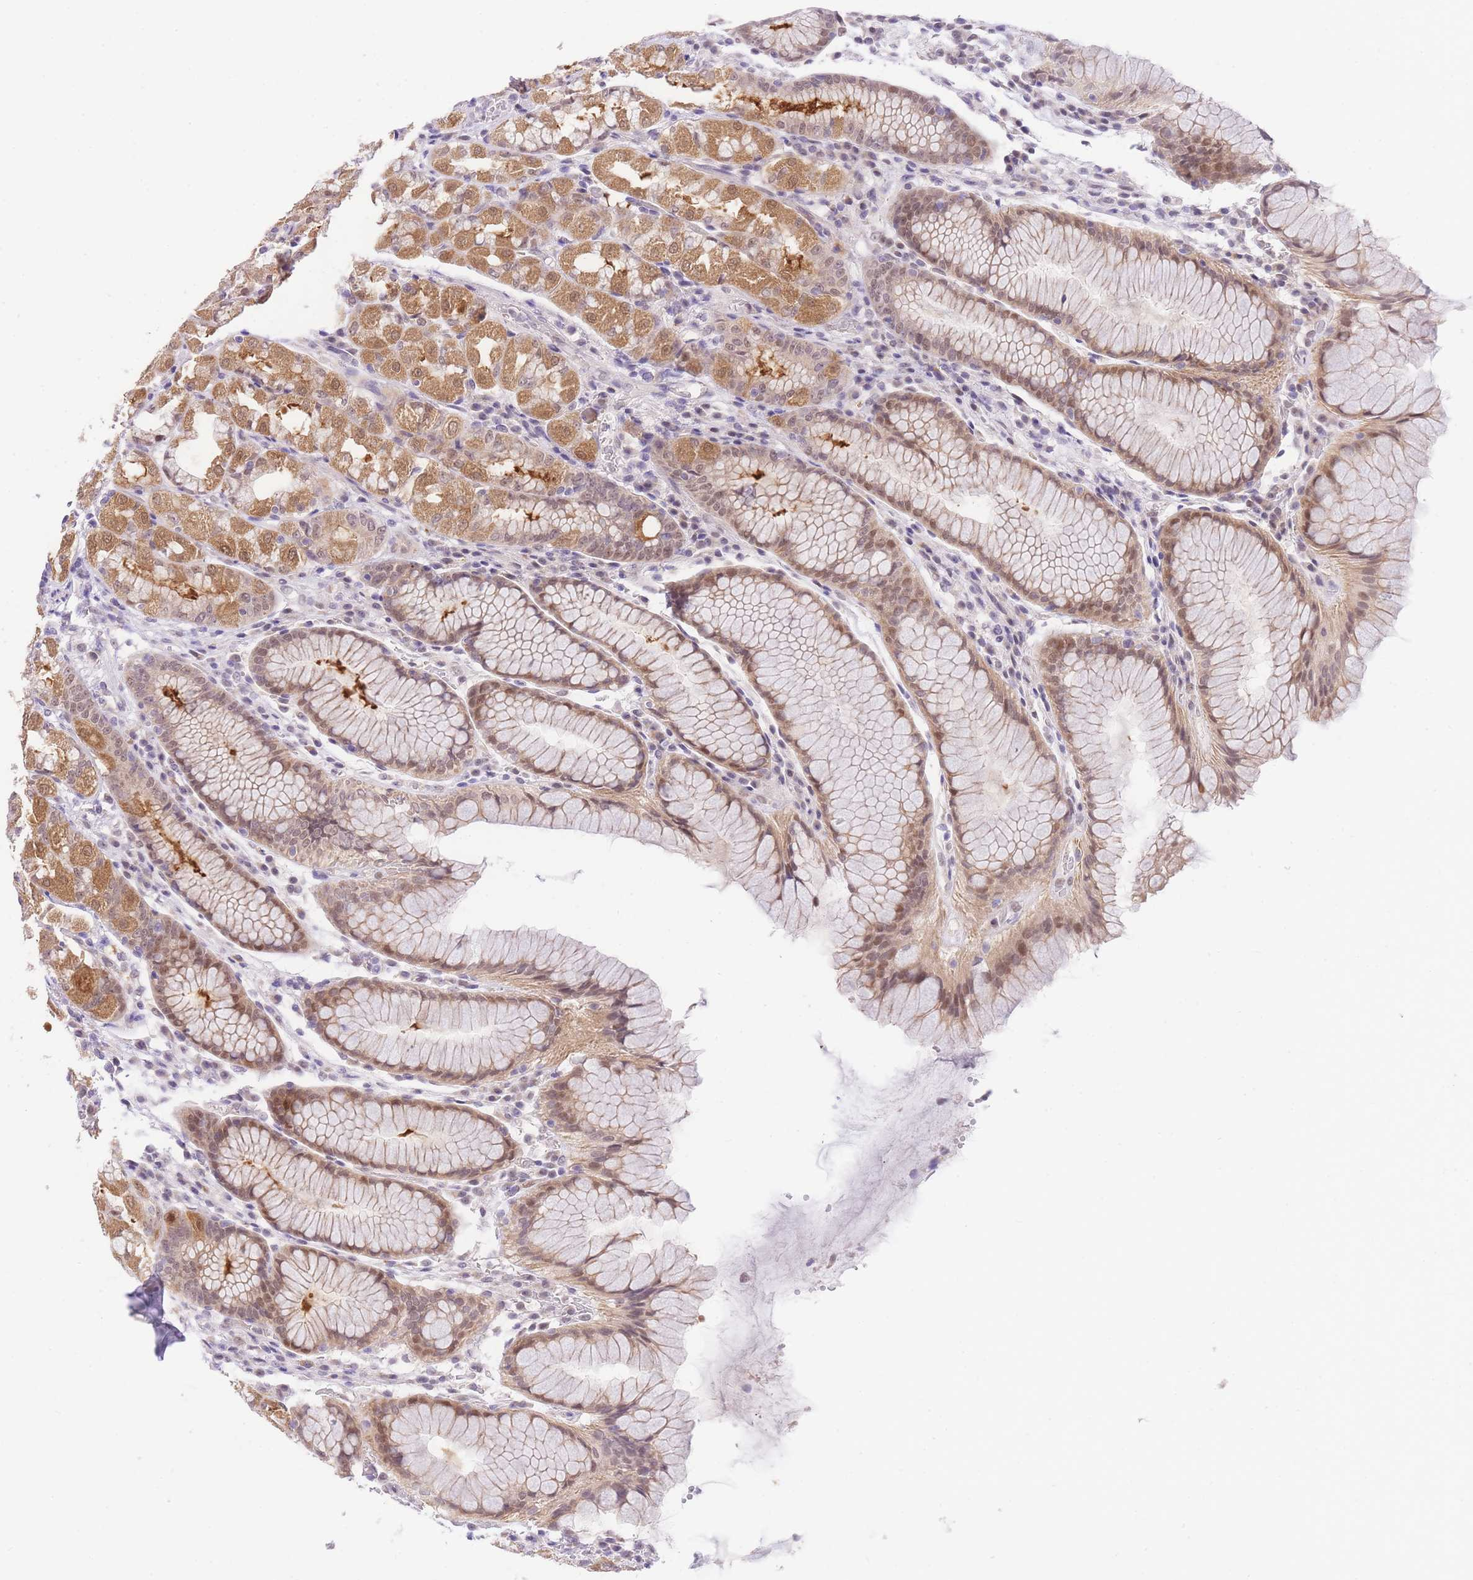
{"staining": {"intensity": "moderate", "quantity": ">75%", "location": "cytoplasmic/membranous,nuclear"}, "tissue": "stomach", "cell_type": "Glandular cells", "image_type": "normal", "snomed": [{"axis": "morphology", "description": "Normal tissue, NOS"}, {"axis": "topography", "description": "Stomach, lower"}], "caption": "The micrograph reveals staining of benign stomach, revealing moderate cytoplasmic/membranous,nuclear protein staining (brown color) within glandular cells.", "gene": "UBXN7", "patient": {"sex": "female", "age": 56}}